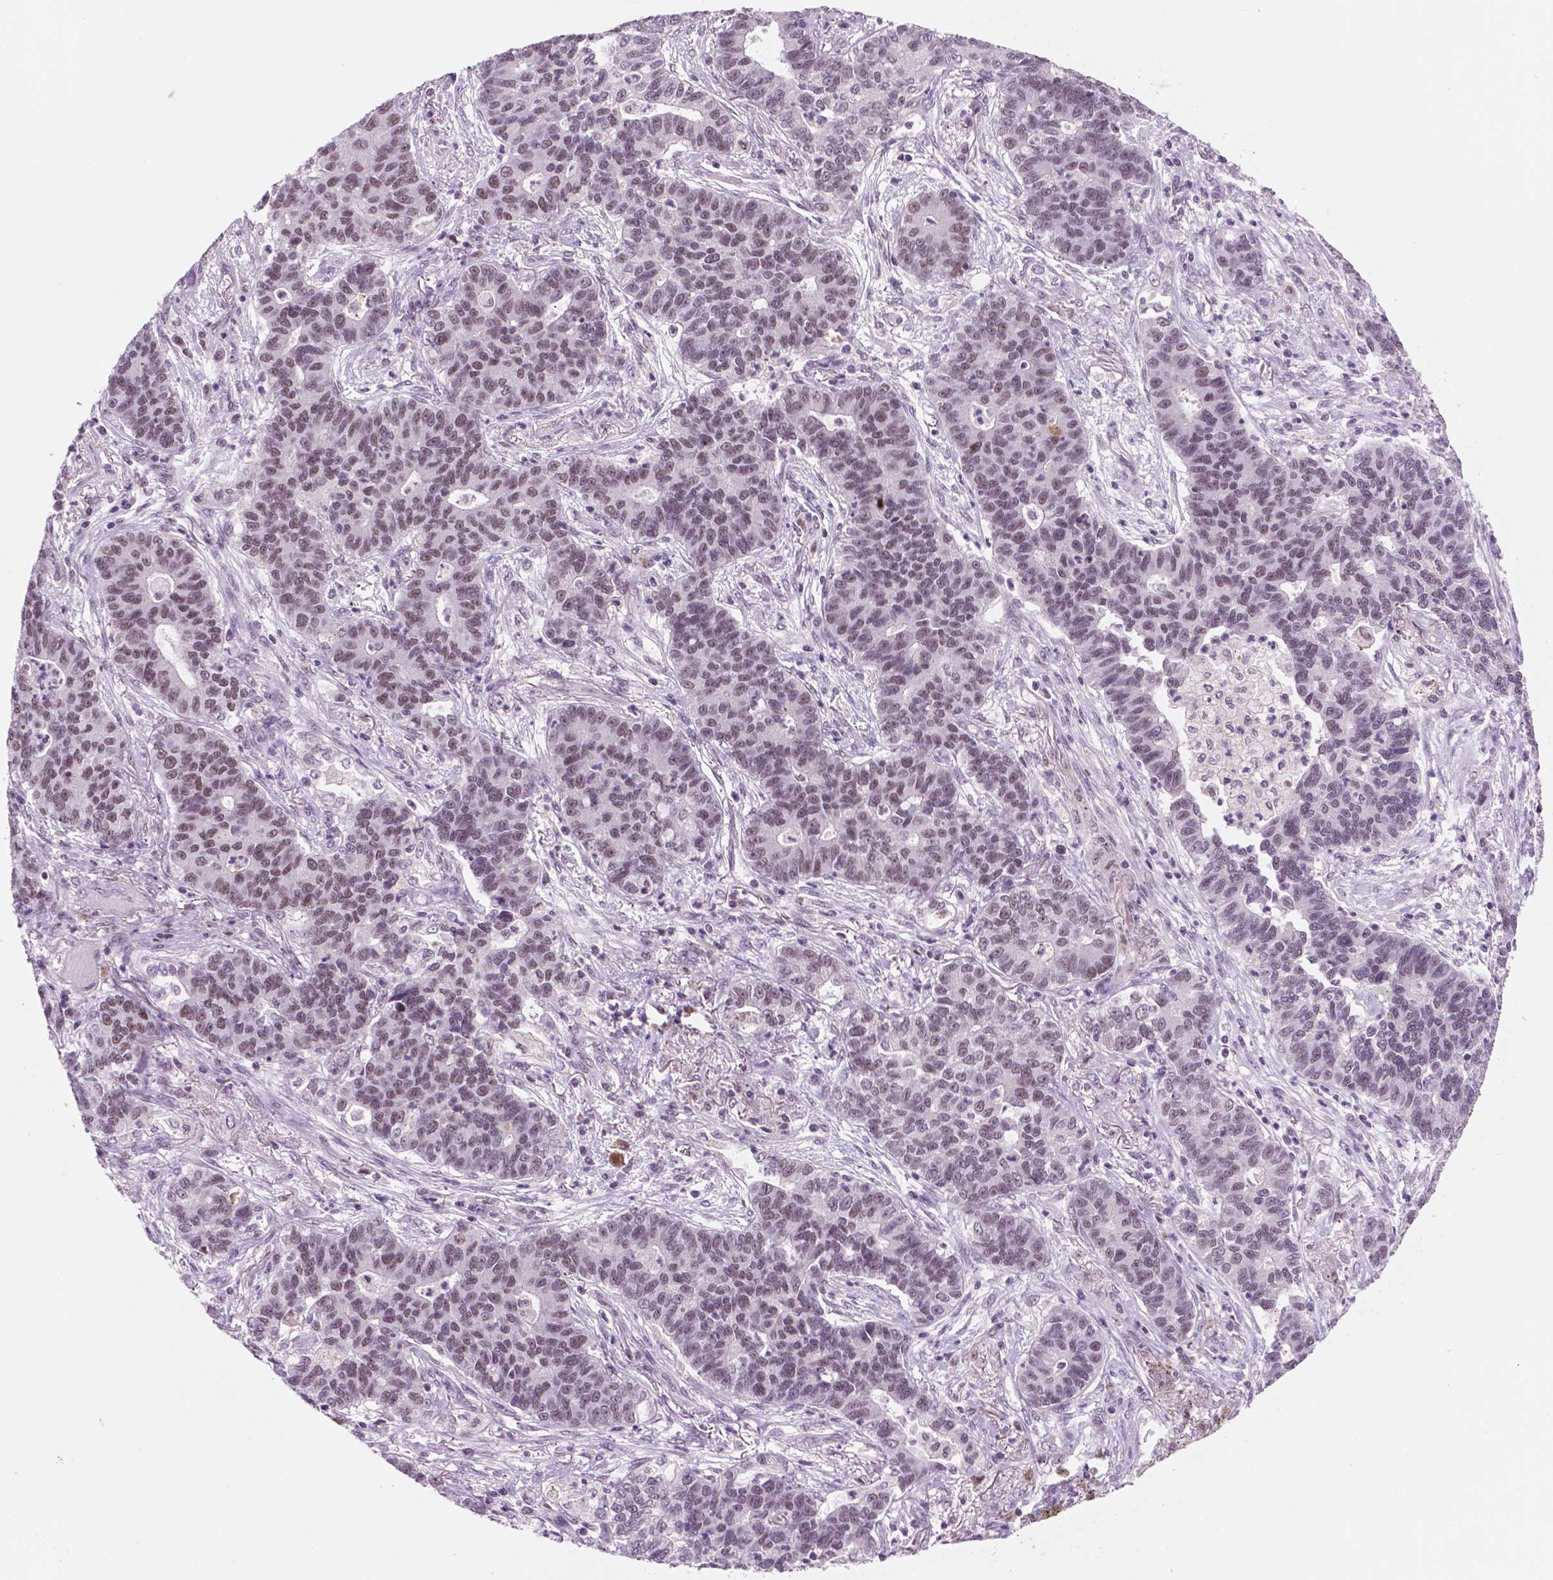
{"staining": {"intensity": "weak", "quantity": ">75%", "location": "nuclear"}, "tissue": "lung cancer", "cell_type": "Tumor cells", "image_type": "cancer", "snomed": [{"axis": "morphology", "description": "Adenocarcinoma, NOS"}, {"axis": "topography", "description": "Lung"}], "caption": "Human lung cancer stained for a protein (brown) reveals weak nuclear positive staining in approximately >75% of tumor cells.", "gene": "CTR9", "patient": {"sex": "female", "age": 57}}